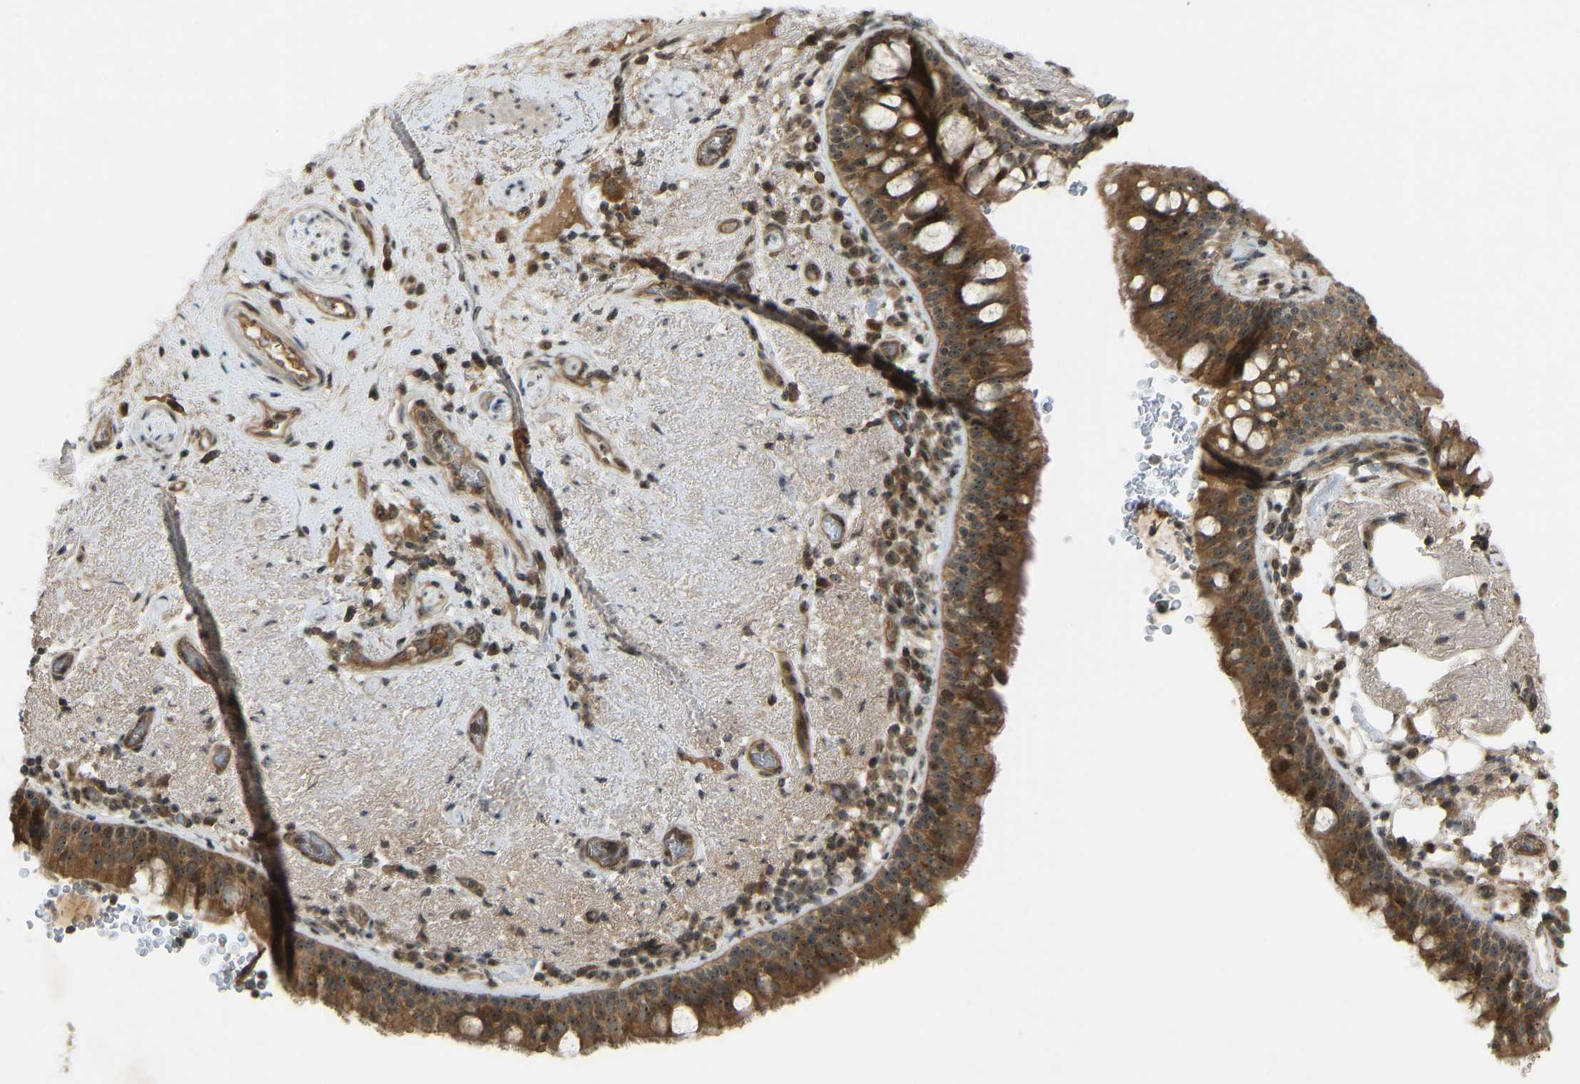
{"staining": {"intensity": "moderate", "quantity": ">75%", "location": "cytoplasmic/membranous,nuclear"}, "tissue": "bronchus", "cell_type": "Respiratory epithelial cells", "image_type": "normal", "snomed": [{"axis": "morphology", "description": "Normal tissue, NOS"}, {"axis": "morphology", "description": "Inflammation, NOS"}, {"axis": "topography", "description": "Cartilage tissue"}, {"axis": "topography", "description": "Bronchus"}], "caption": "Protein expression analysis of unremarkable bronchus exhibits moderate cytoplasmic/membranous,nuclear expression in about >75% of respiratory epithelial cells. The protein is stained brown, and the nuclei are stained in blue (DAB (3,3'-diaminobenzidine) IHC with brightfield microscopy, high magnification).", "gene": "SVOPL", "patient": {"sex": "male", "age": 77}}